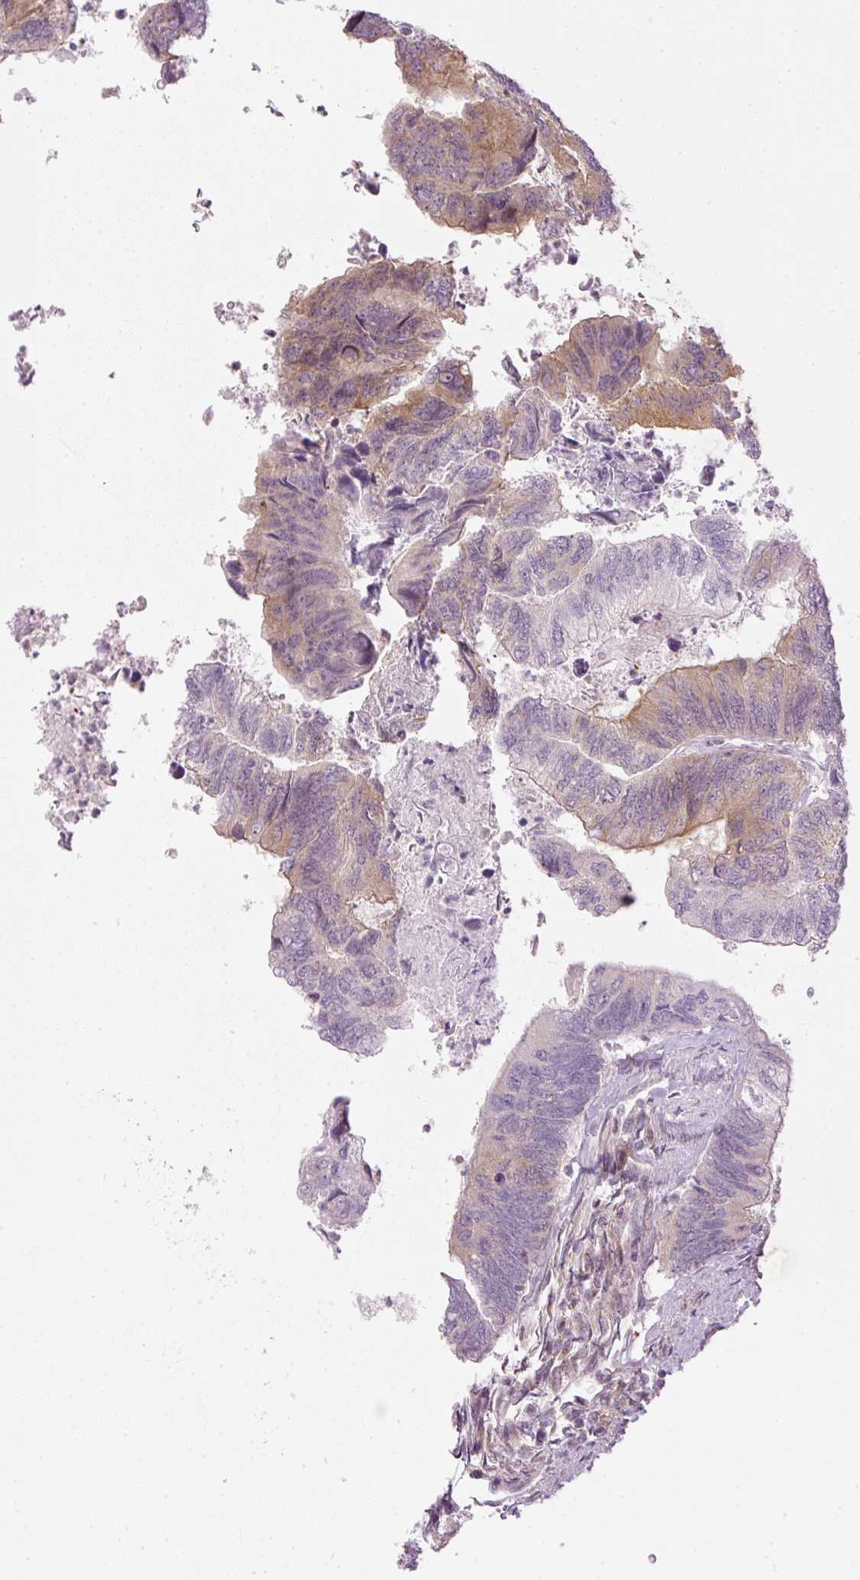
{"staining": {"intensity": "moderate", "quantity": "25%-75%", "location": "cytoplasmic/membranous"}, "tissue": "colorectal cancer", "cell_type": "Tumor cells", "image_type": "cancer", "snomed": [{"axis": "morphology", "description": "Adenocarcinoma, NOS"}, {"axis": "topography", "description": "Colon"}], "caption": "A photomicrograph of colorectal cancer (adenocarcinoma) stained for a protein exhibits moderate cytoplasmic/membranous brown staining in tumor cells.", "gene": "MZT2B", "patient": {"sex": "female", "age": 67}}